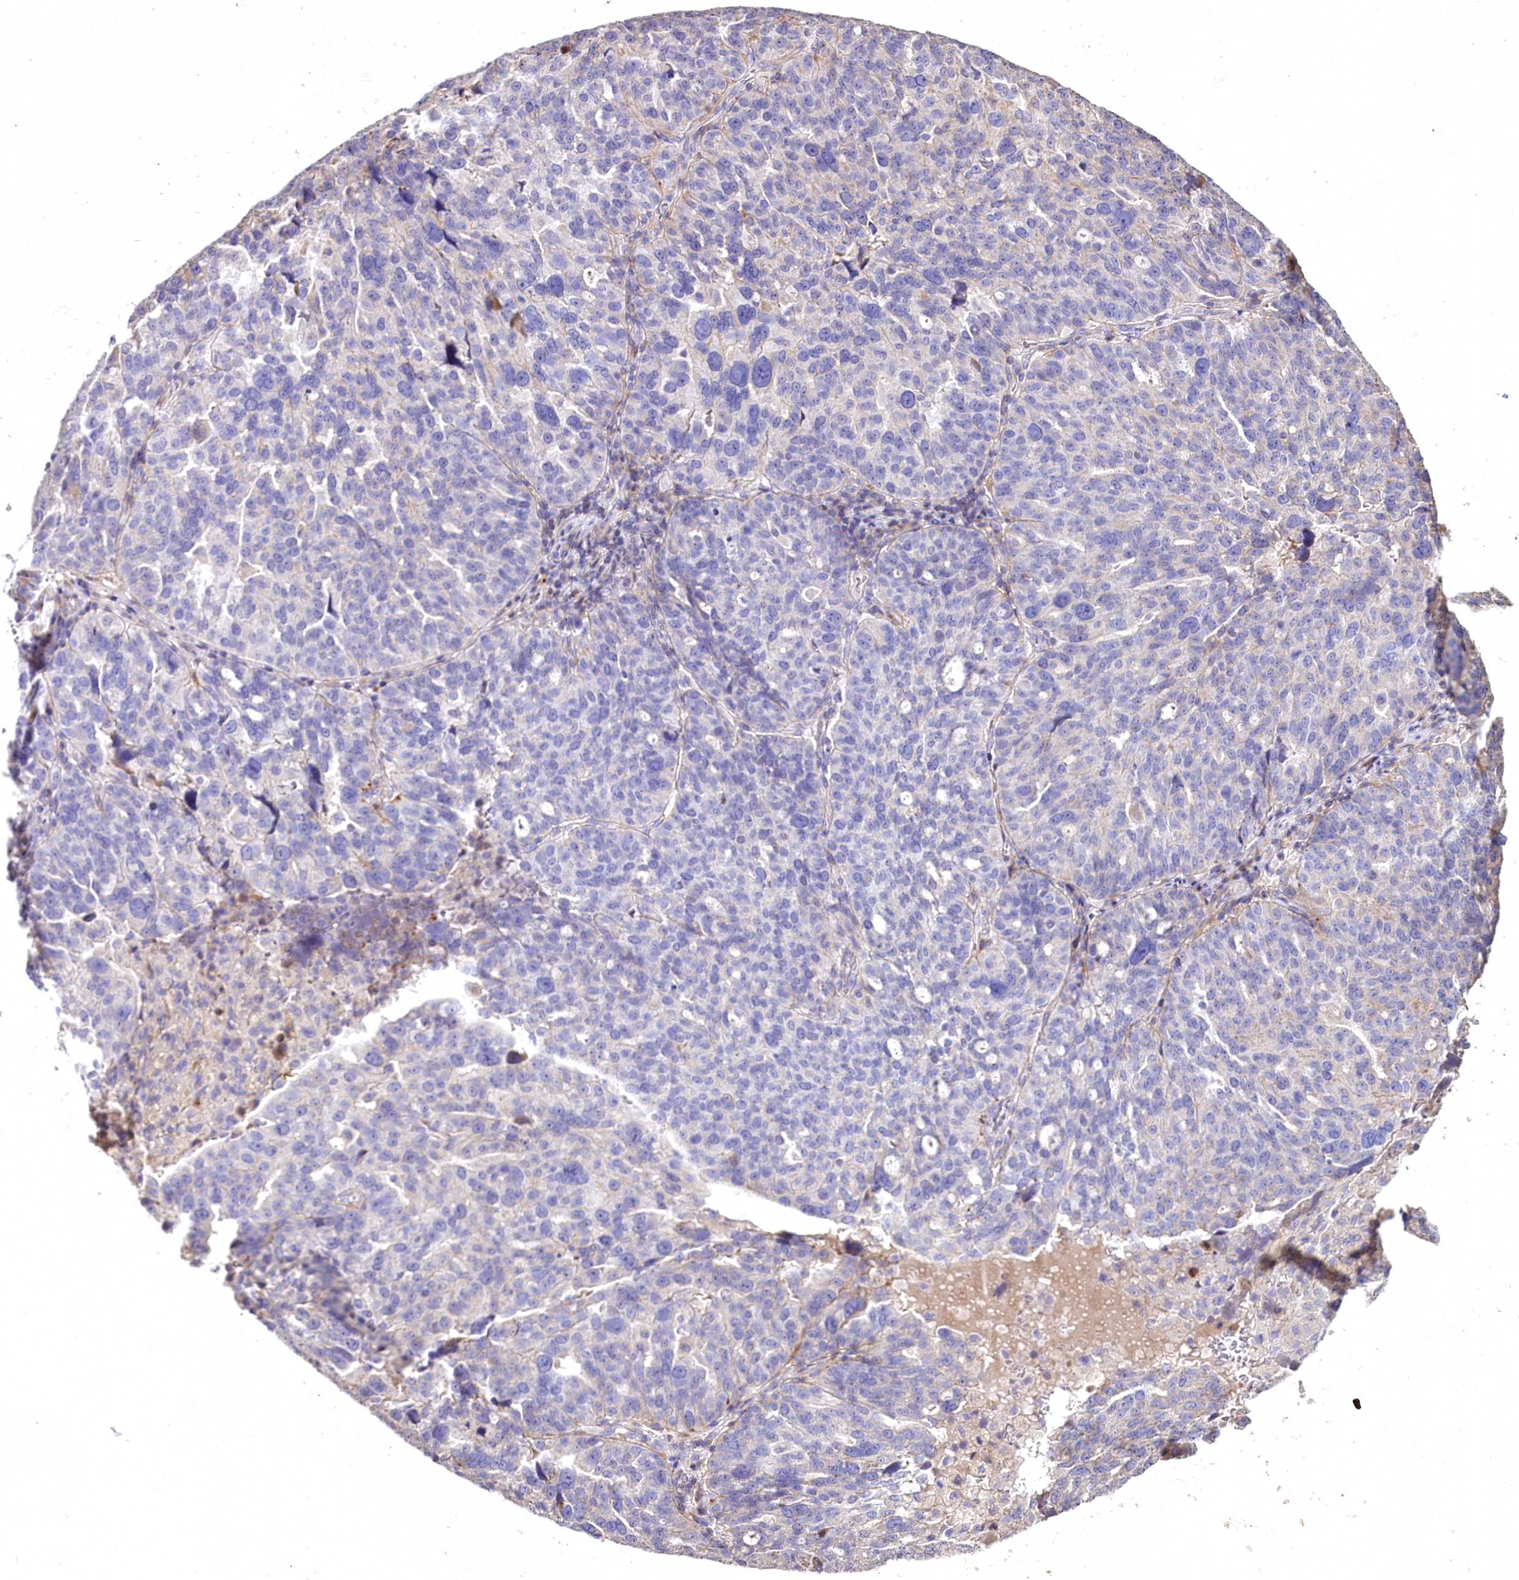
{"staining": {"intensity": "negative", "quantity": "none", "location": "none"}, "tissue": "ovarian cancer", "cell_type": "Tumor cells", "image_type": "cancer", "snomed": [{"axis": "morphology", "description": "Cystadenocarcinoma, serous, NOS"}, {"axis": "topography", "description": "Ovary"}], "caption": "Ovarian cancer stained for a protein using immunohistochemistry exhibits no positivity tumor cells.", "gene": "PTER", "patient": {"sex": "female", "age": 59}}